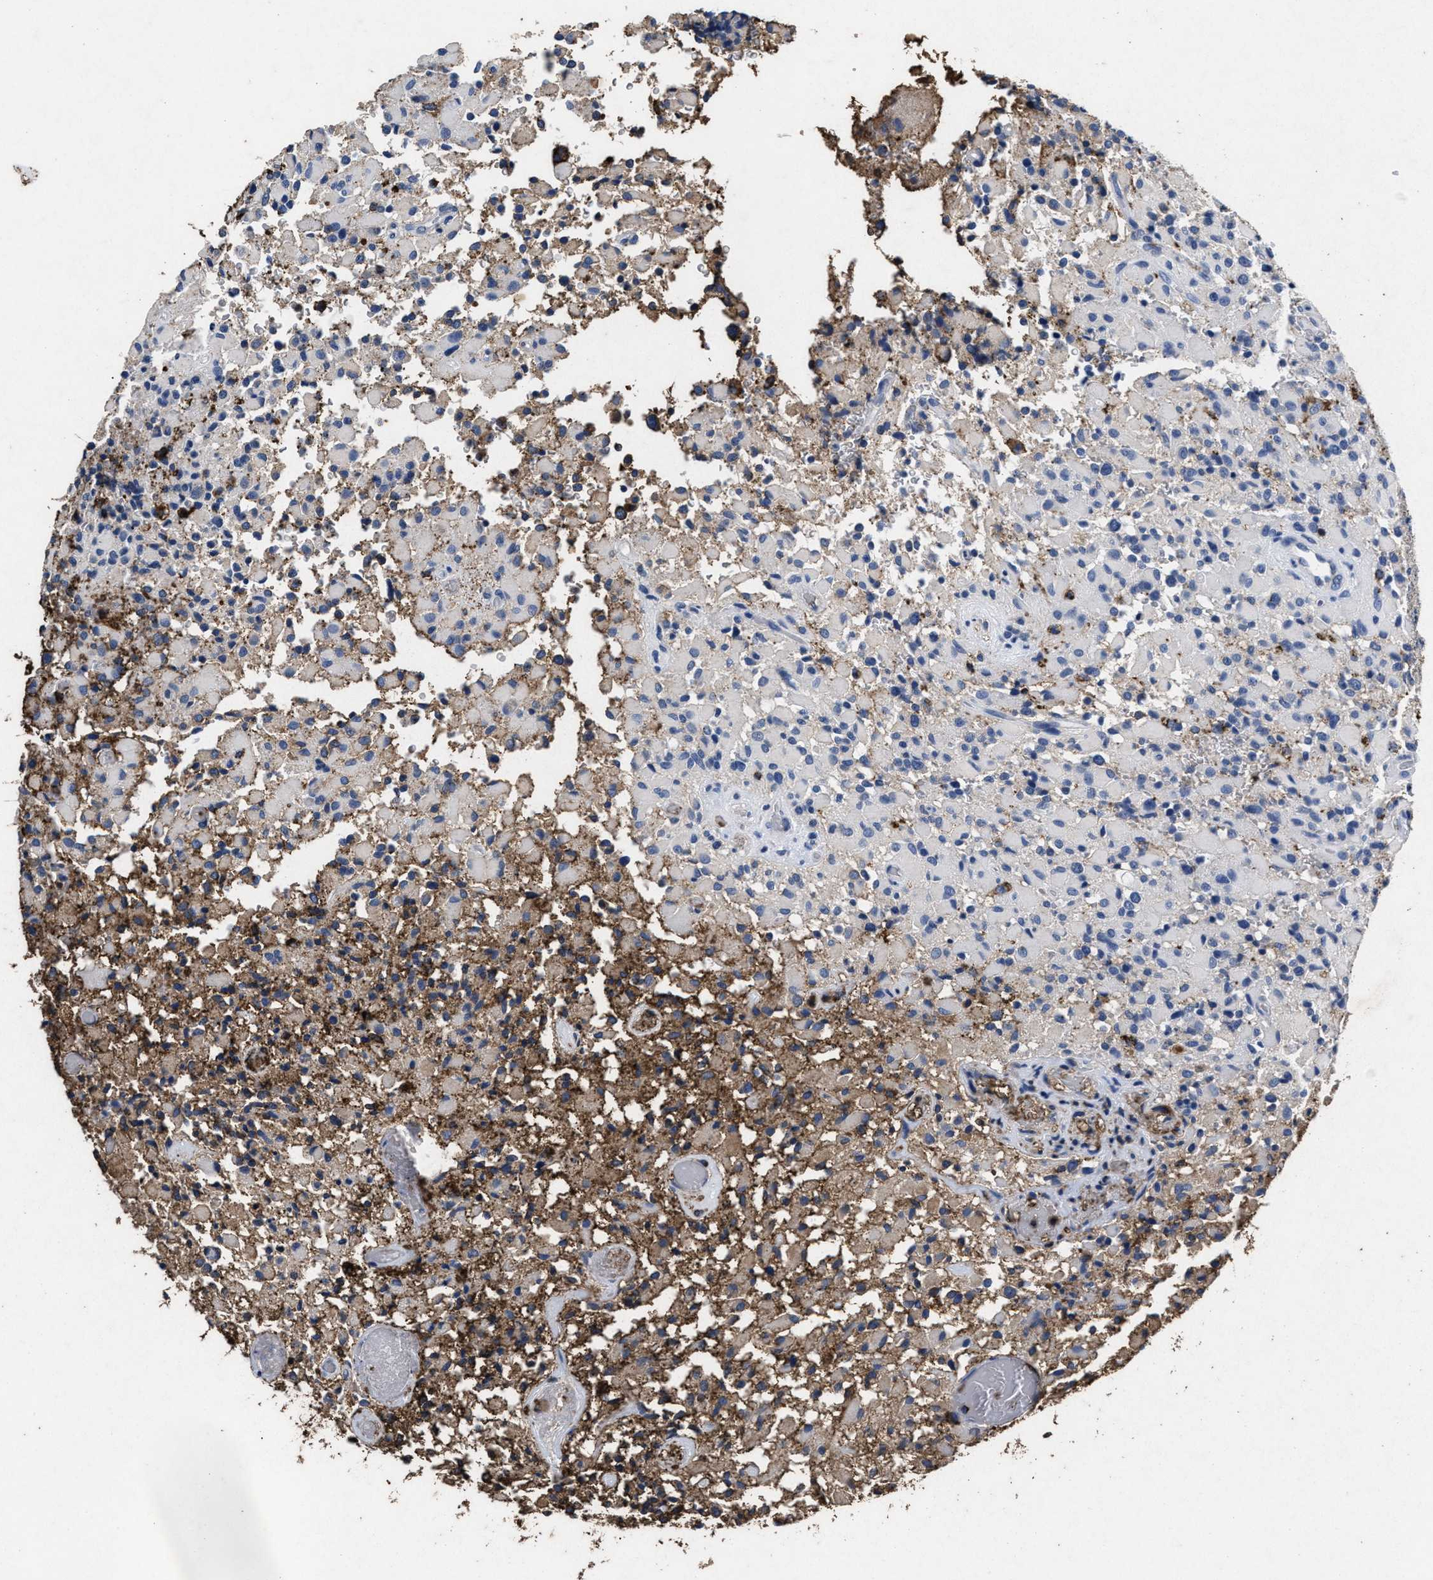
{"staining": {"intensity": "weak", "quantity": "<25%", "location": "cytoplasmic/membranous"}, "tissue": "glioma", "cell_type": "Tumor cells", "image_type": "cancer", "snomed": [{"axis": "morphology", "description": "Glioma, malignant, High grade"}, {"axis": "topography", "description": "Brain"}], "caption": "This is an immunohistochemistry (IHC) micrograph of high-grade glioma (malignant). There is no expression in tumor cells.", "gene": "LTB4R2", "patient": {"sex": "male", "age": 71}}